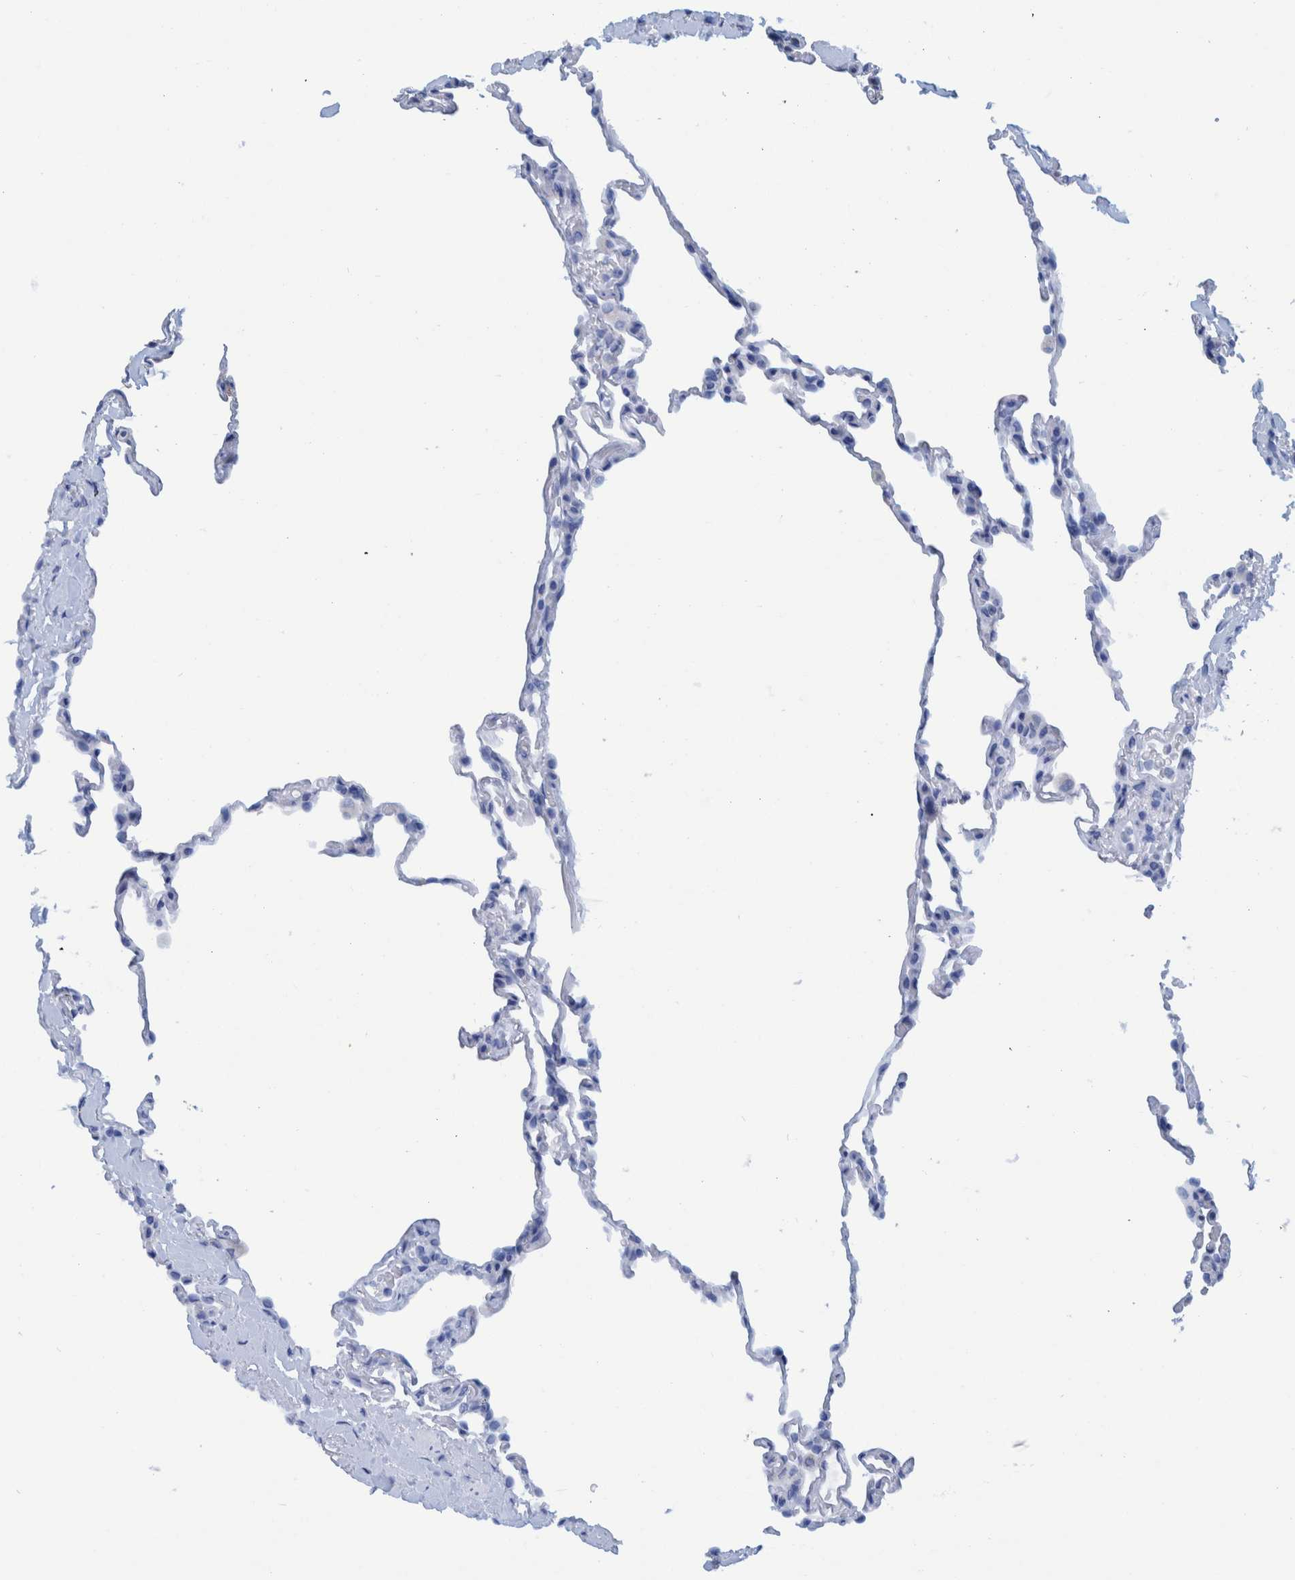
{"staining": {"intensity": "negative", "quantity": "none", "location": "none"}, "tissue": "lung", "cell_type": "Alveolar cells", "image_type": "normal", "snomed": [{"axis": "morphology", "description": "Normal tissue, NOS"}, {"axis": "topography", "description": "Lung"}], "caption": "Immunohistochemical staining of normal human lung demonstrates no significant staining in alveolar cells.", "gene": "BZW2", "patient": {"sex": "male", "age": 59}}